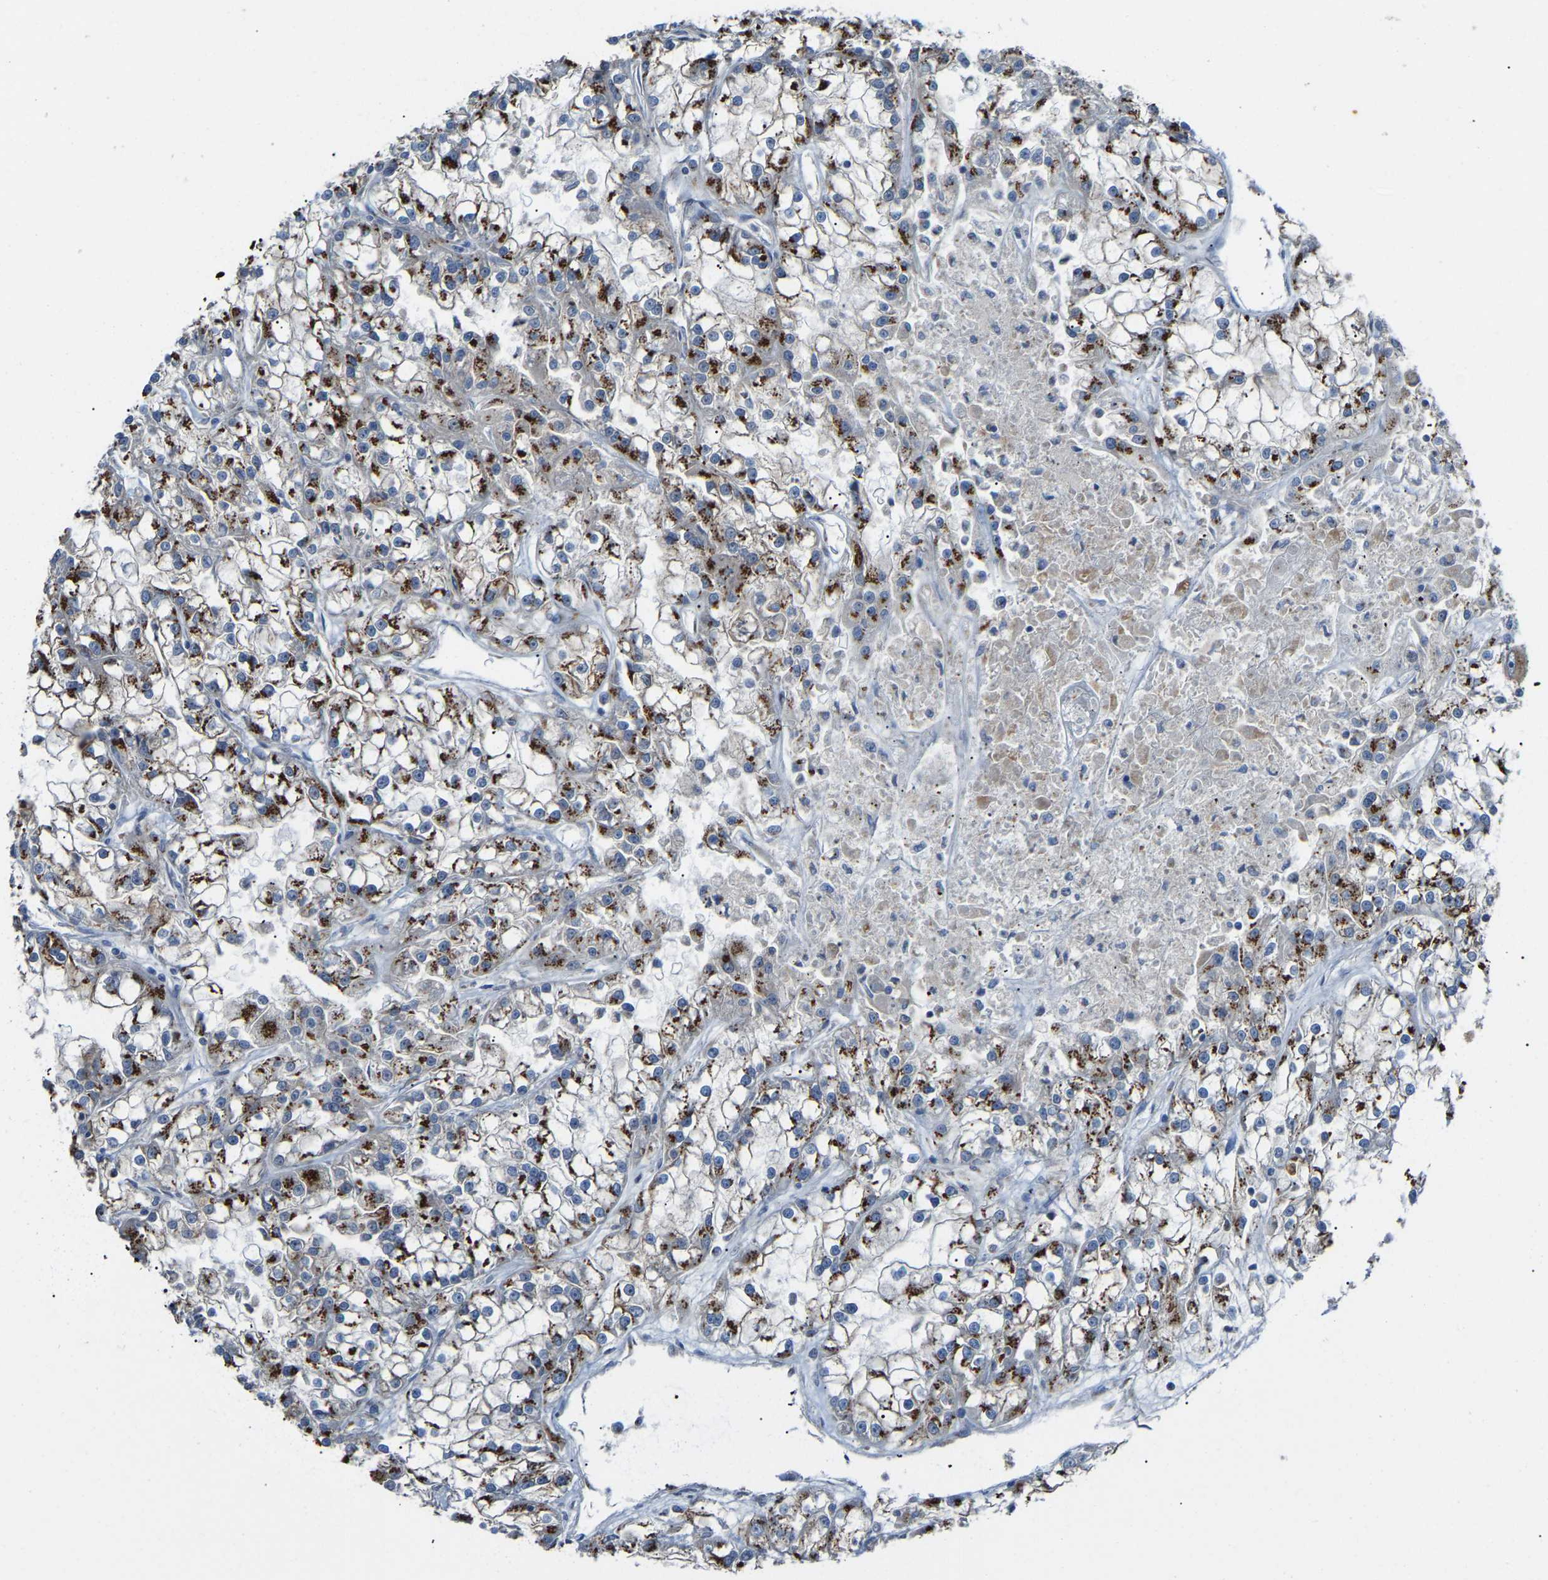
{"staining": {"intensity": "strong", "quantity": ">75%", "location": "cytoplasmic/membranous"}, "tissue": "renal cancer", "cell_type": "Tumor cells", "image_type": "cancer", "snomed": [{"axis": "morphology", "description": "Adenocarcinoma, NOS"}, {"axis": "topography", "description": "Kidney"}], "caption": "A high amount of strong cytoplasmic/membranous expression is seen in about >75% of tumor cells in renal cancer tissue.", "gene": "CANT1", "patient": {"sex": "female", "age": 52}}